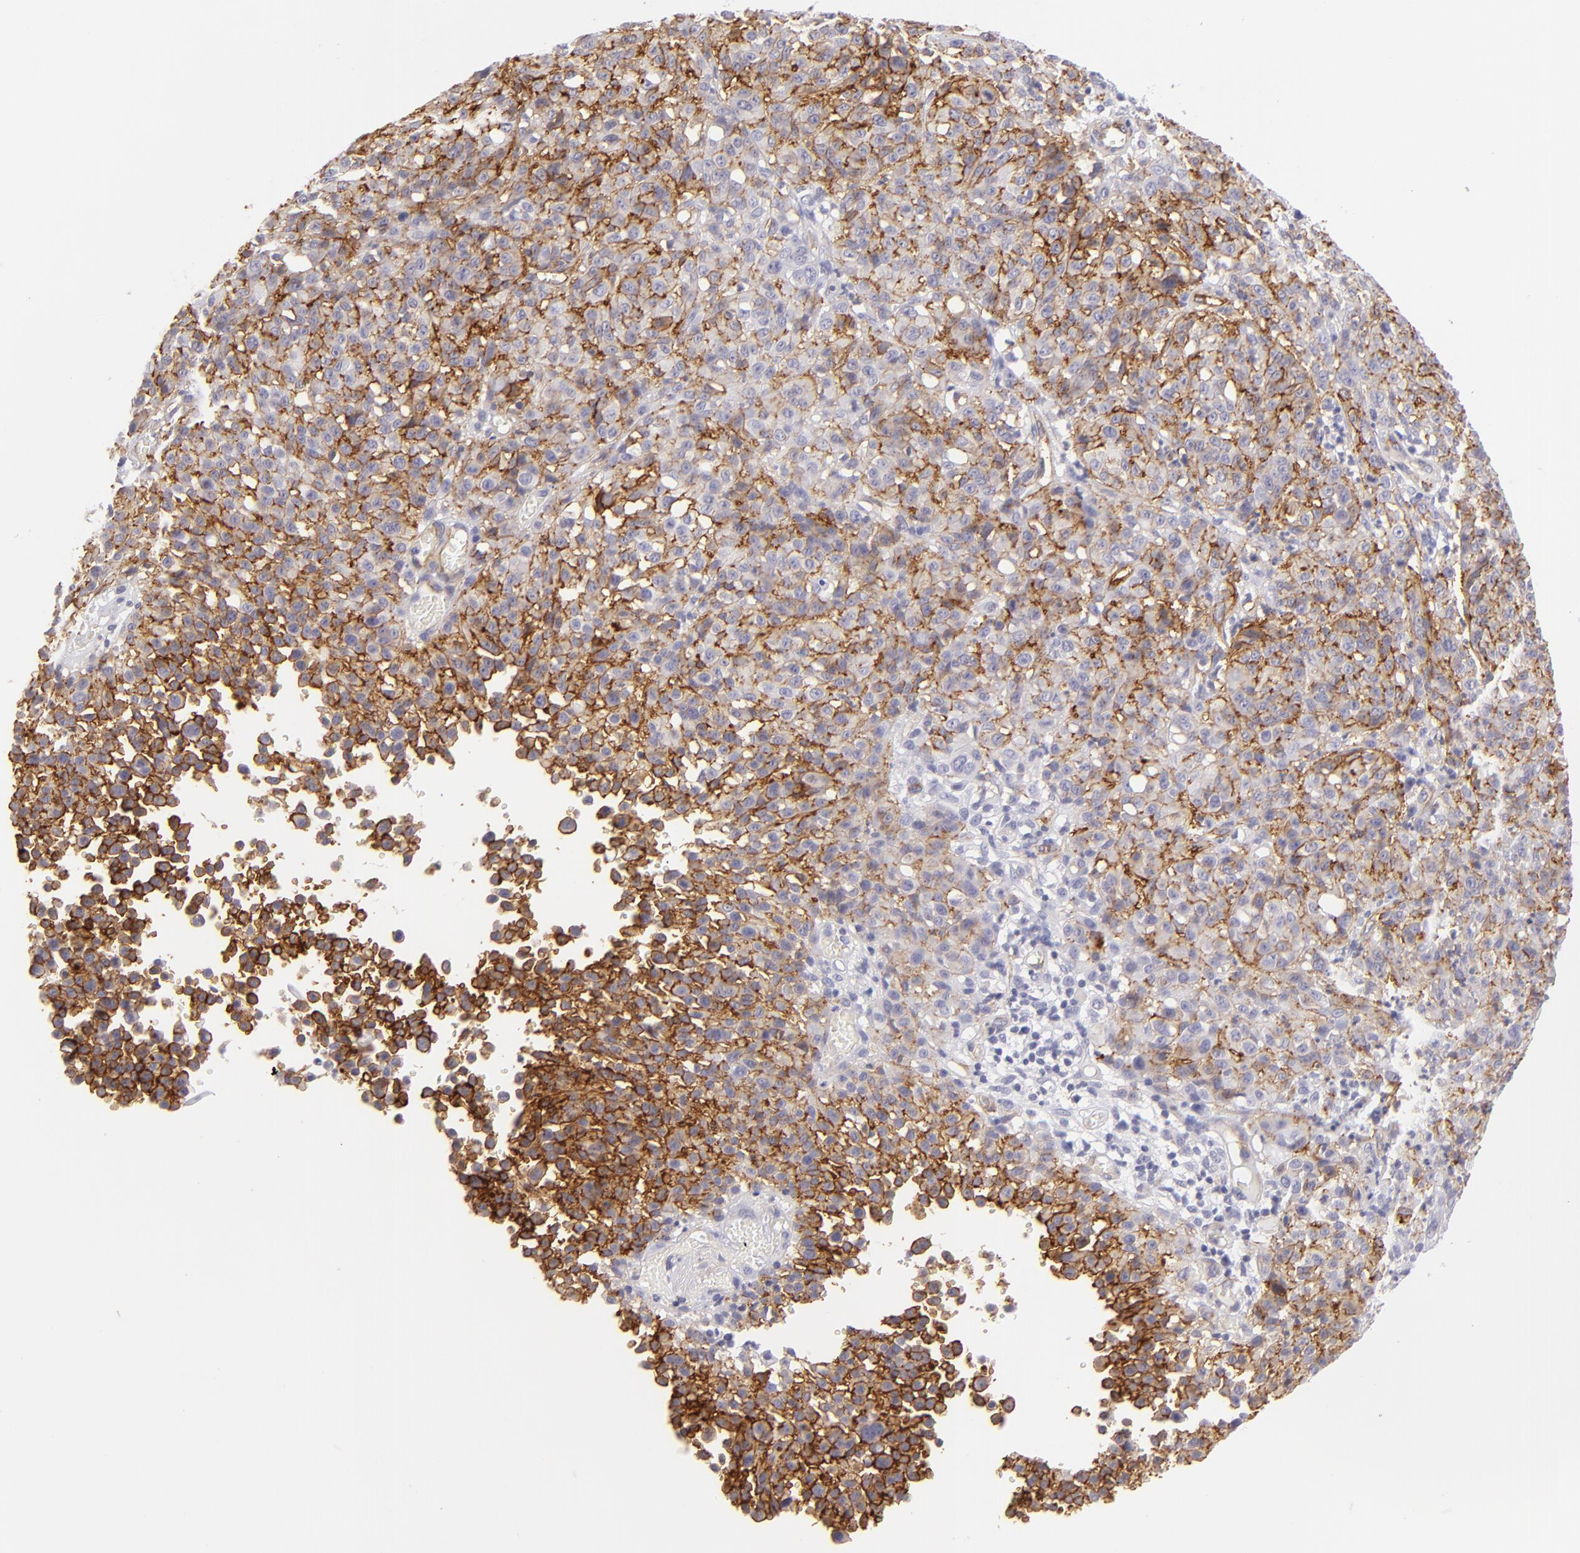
{"staining": {"intensity": "strong", "quantity": "25%-75%", "location": "cytoplasmic/membranous"}, "tissue": "melanoma", "cell_type": "Tumor cells", "image_type": "cancer", "snomed": [{"axis": "morphology", "description": "Malignant melanoma, NOS"}, {"axis": "topography", "description": "Skin"}], "caption": "IHC (DAB (3,3'-diaminobenzidine)) staining of malignant melanoma shows strong cytoplasmic/membranous protein positivity in approximately 25%-75% of tumor cells. Using DAB (3,3'-diaminobenzidine) (brown) and hematoxylin (blue) stains, captured at high magnification using brightfield microscopy.", "gene": "THBD", "patient": {"sex": "female", "age": 49}}